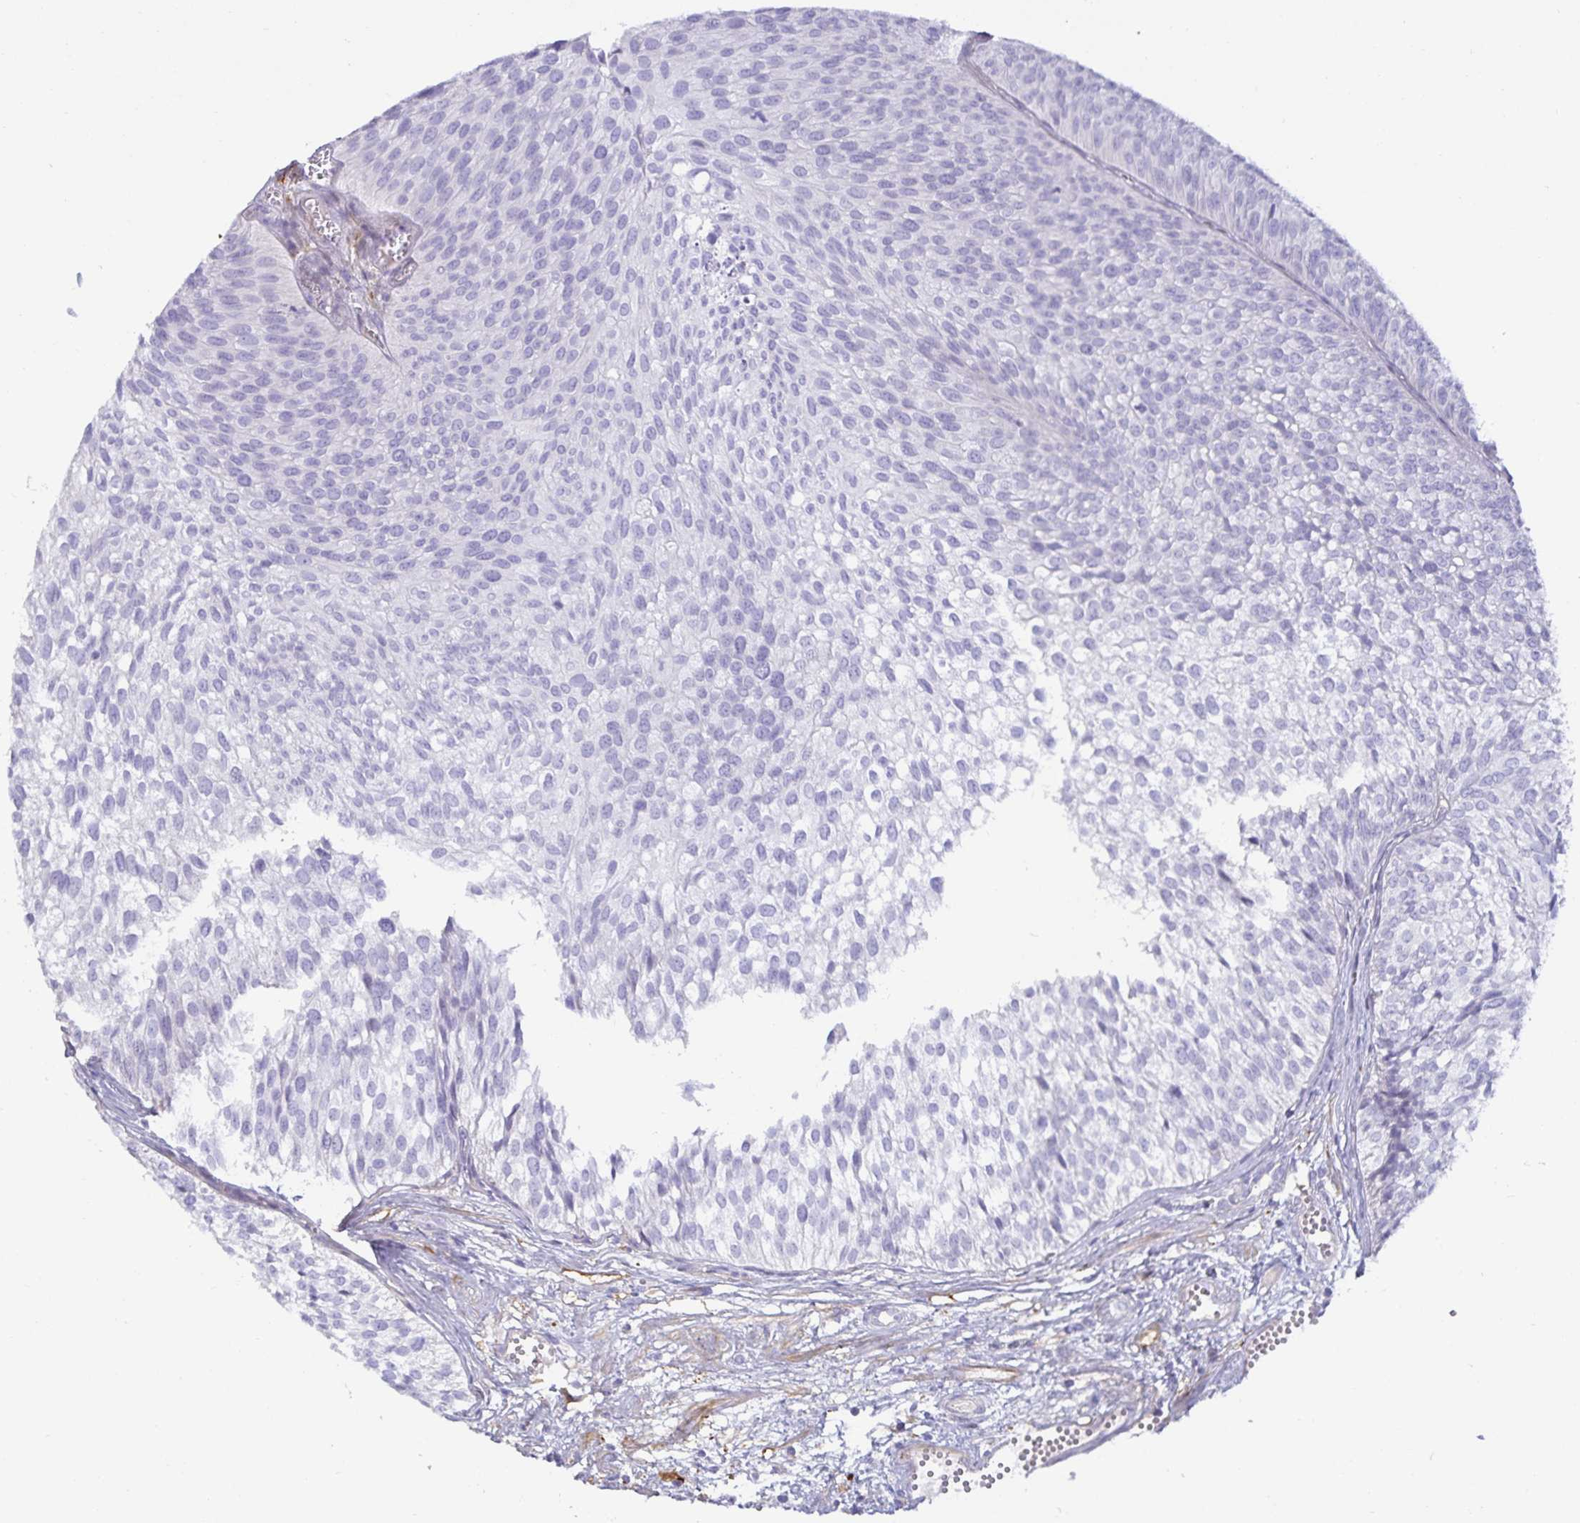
{"staining": {"intensity": "negative", "quantity": "none", "location": "none"}, "tissue": "urothelial cancer", "cell_type": "Tumor cells", "image_type": "cancer", "snomed": [{"axis": "morphology", "description": "Urothelial carcinoma, Low grade"}, {"axis": "topography", "description": "Urinary bladder"}], "caption": "Immunohistochemical staining of human urothelial cancer displays no significant staining in tumor cells. (DAB immunohistochemistry (IHC) visualized using brightfield microscopy, high magnification).", "gene": "SPAG4", "patient": {"sex": "male", "age": 91}}